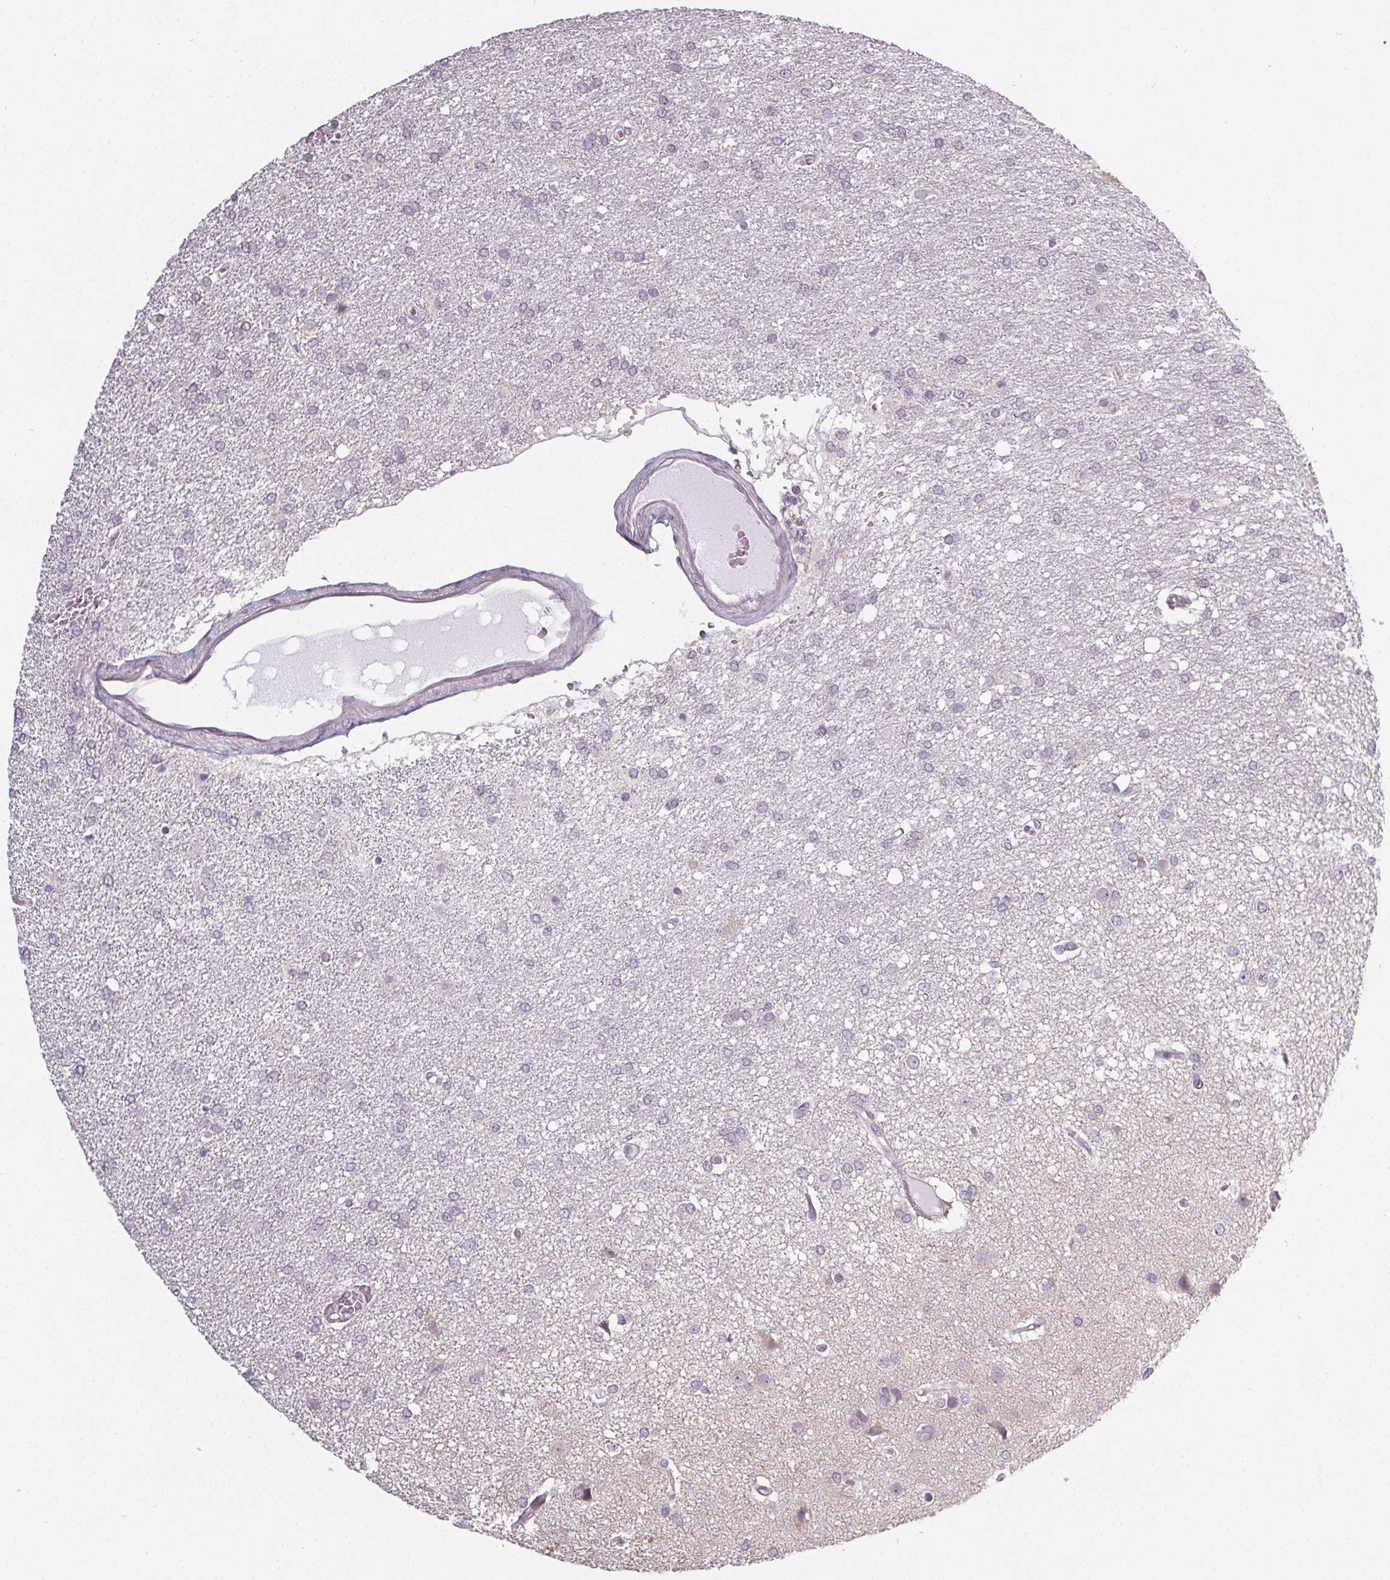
{"staining": {"intensity": "negative", "quantity": "none", "location": "none"}, "tissue": "glioma", "cell_type": "Tumor cells", "image_type": "cancer", "snomed": [{"axis": "morphology", "description": "Glioma, malignant, High grade"}, {"axis": "topography", "description": "Brain"}], "caption": "The photomicrograph reveals no significant expression in tumor cells of glioma. (DAB (3,3'-diaminobenzidine) immunohistochemistry (IHC) with hematoxylin counter stain).", "gene": "SLC26A2", "patient": {"sex": "female", "age": 61}}